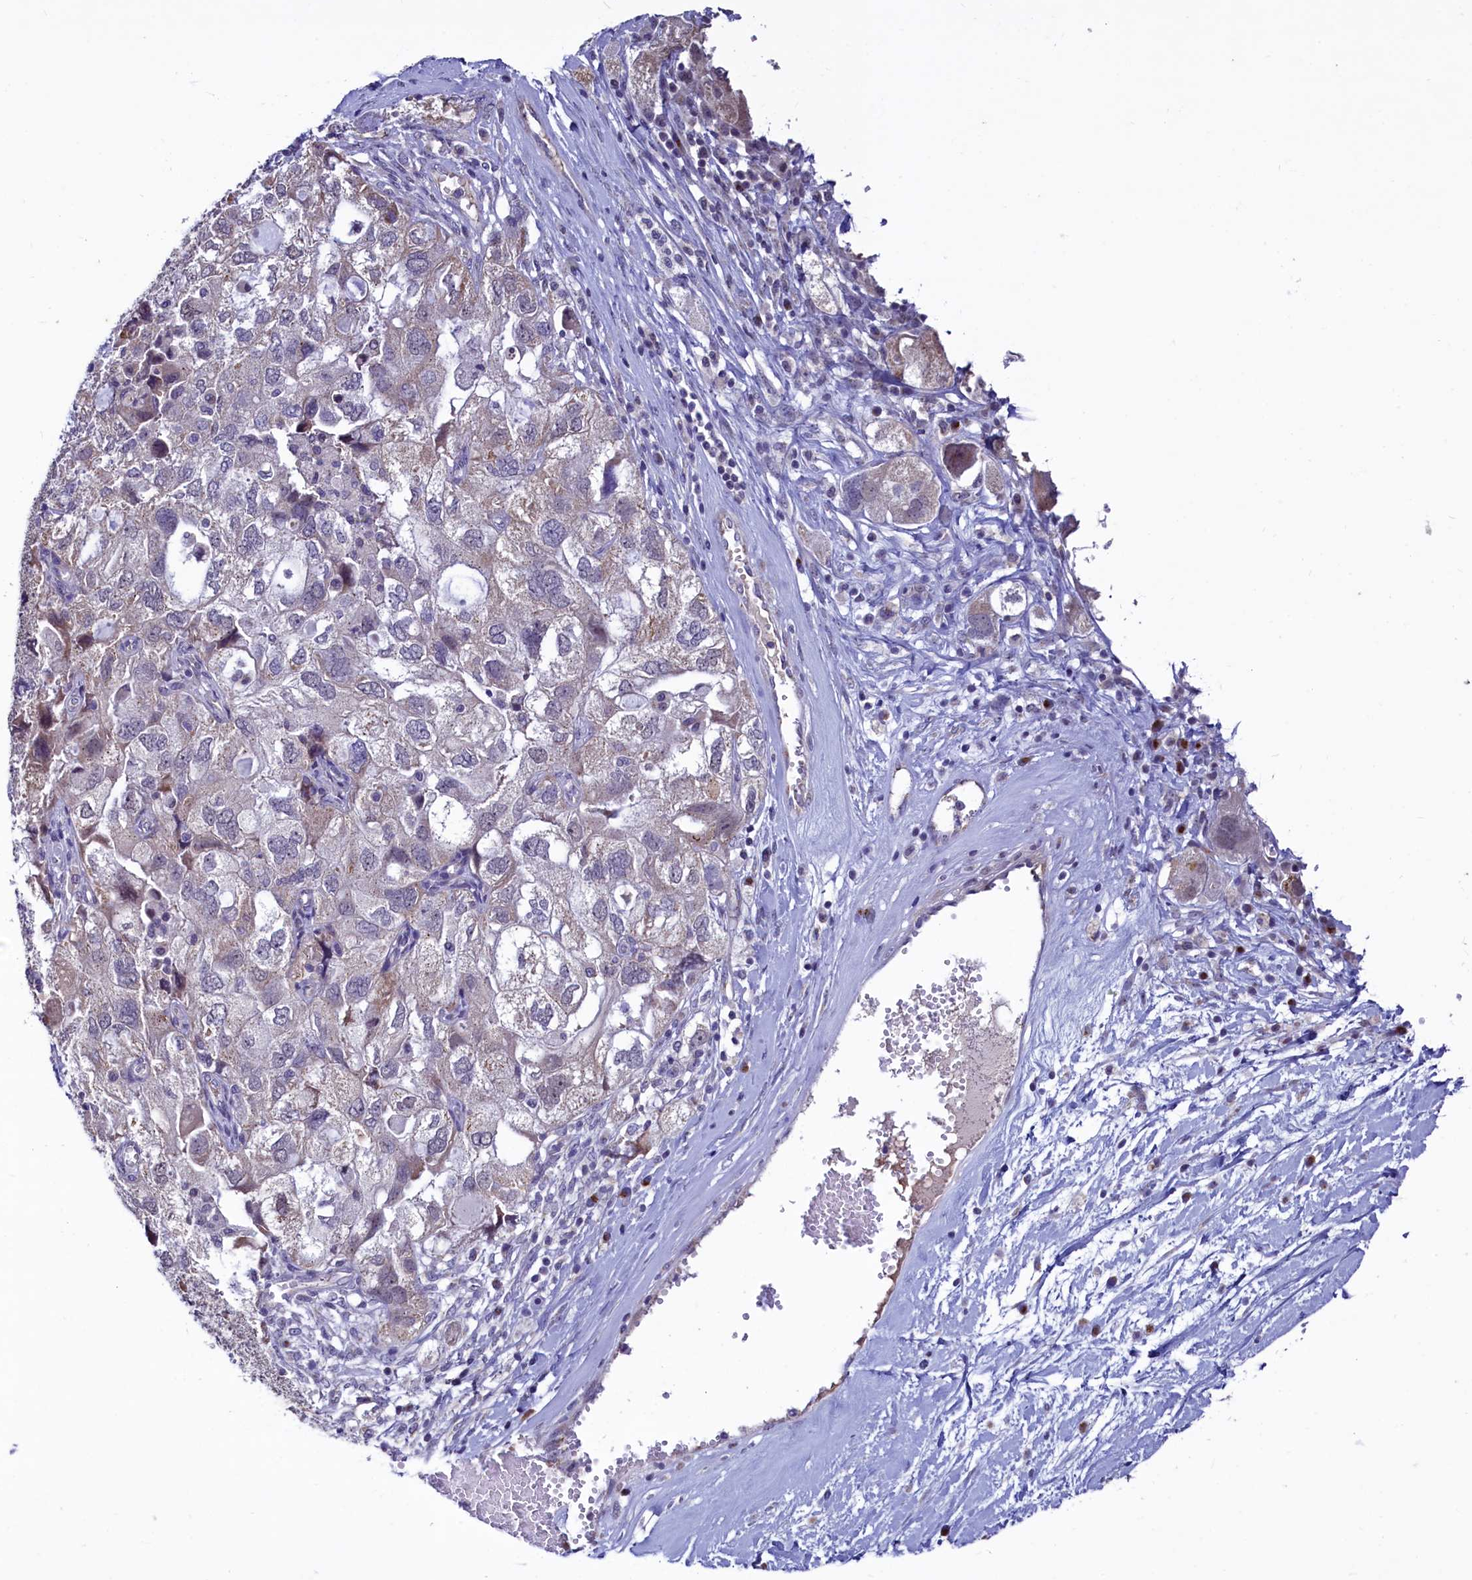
{"staining": {"intensity": "weak", "quantity": "25%-75%", "location": "cytoplasmic/membranous"}, "tissue": "ovarian cancer", "cell_type": "Tumor cells", "image_type": "cancer", "snomed": [{"axis": "morphology", "description": "Carcinoma, NOS"}, {"axis": "morphology", "description": "Cystadenocarcinoma, serous, NOS"}, {"axis": "topography", "description": "Ovary"}], "caption": "Ovarian cancer stained with a protein marker exhibits weak staining in tumor cells.", "gene": "SEC24C", "patient": {"sex": "female", "age": 69}}